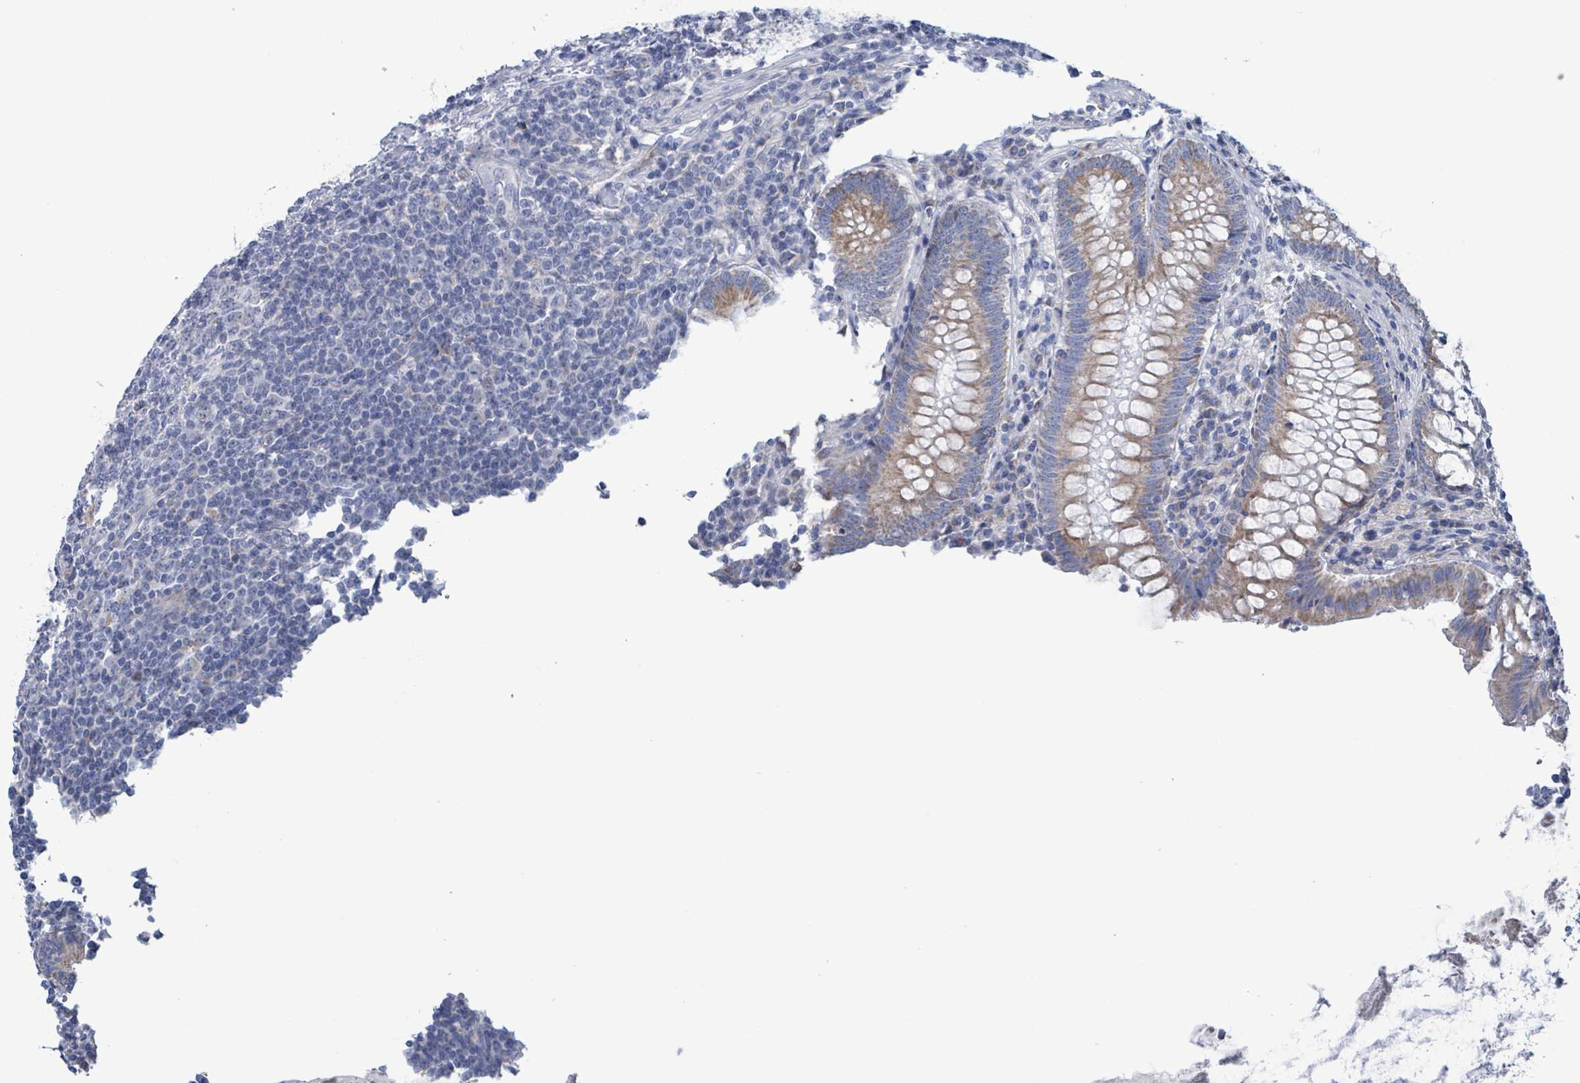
{"staining": {"intensity": "weak", "quantity": "25%-75%", "location": "cytoplasmic/membranous"}, "tissue": "appendix", "cell_type": "Glandular cells", "image_type": "normal", "snomed": [{"axis": "morphology", "description": "Normal tissue, NOS"}, {"axis": "topography", "description": "Appendix"}], "caption": "An immunohistochemistry (IHC) image of benign tissue is shown. Protein staining in brown highlights weak cytoplasmic/membranous positivity in appendix within glandular cells.", "gene": "AKR1C4", "patient": {"sex": "male", "age": 83}}